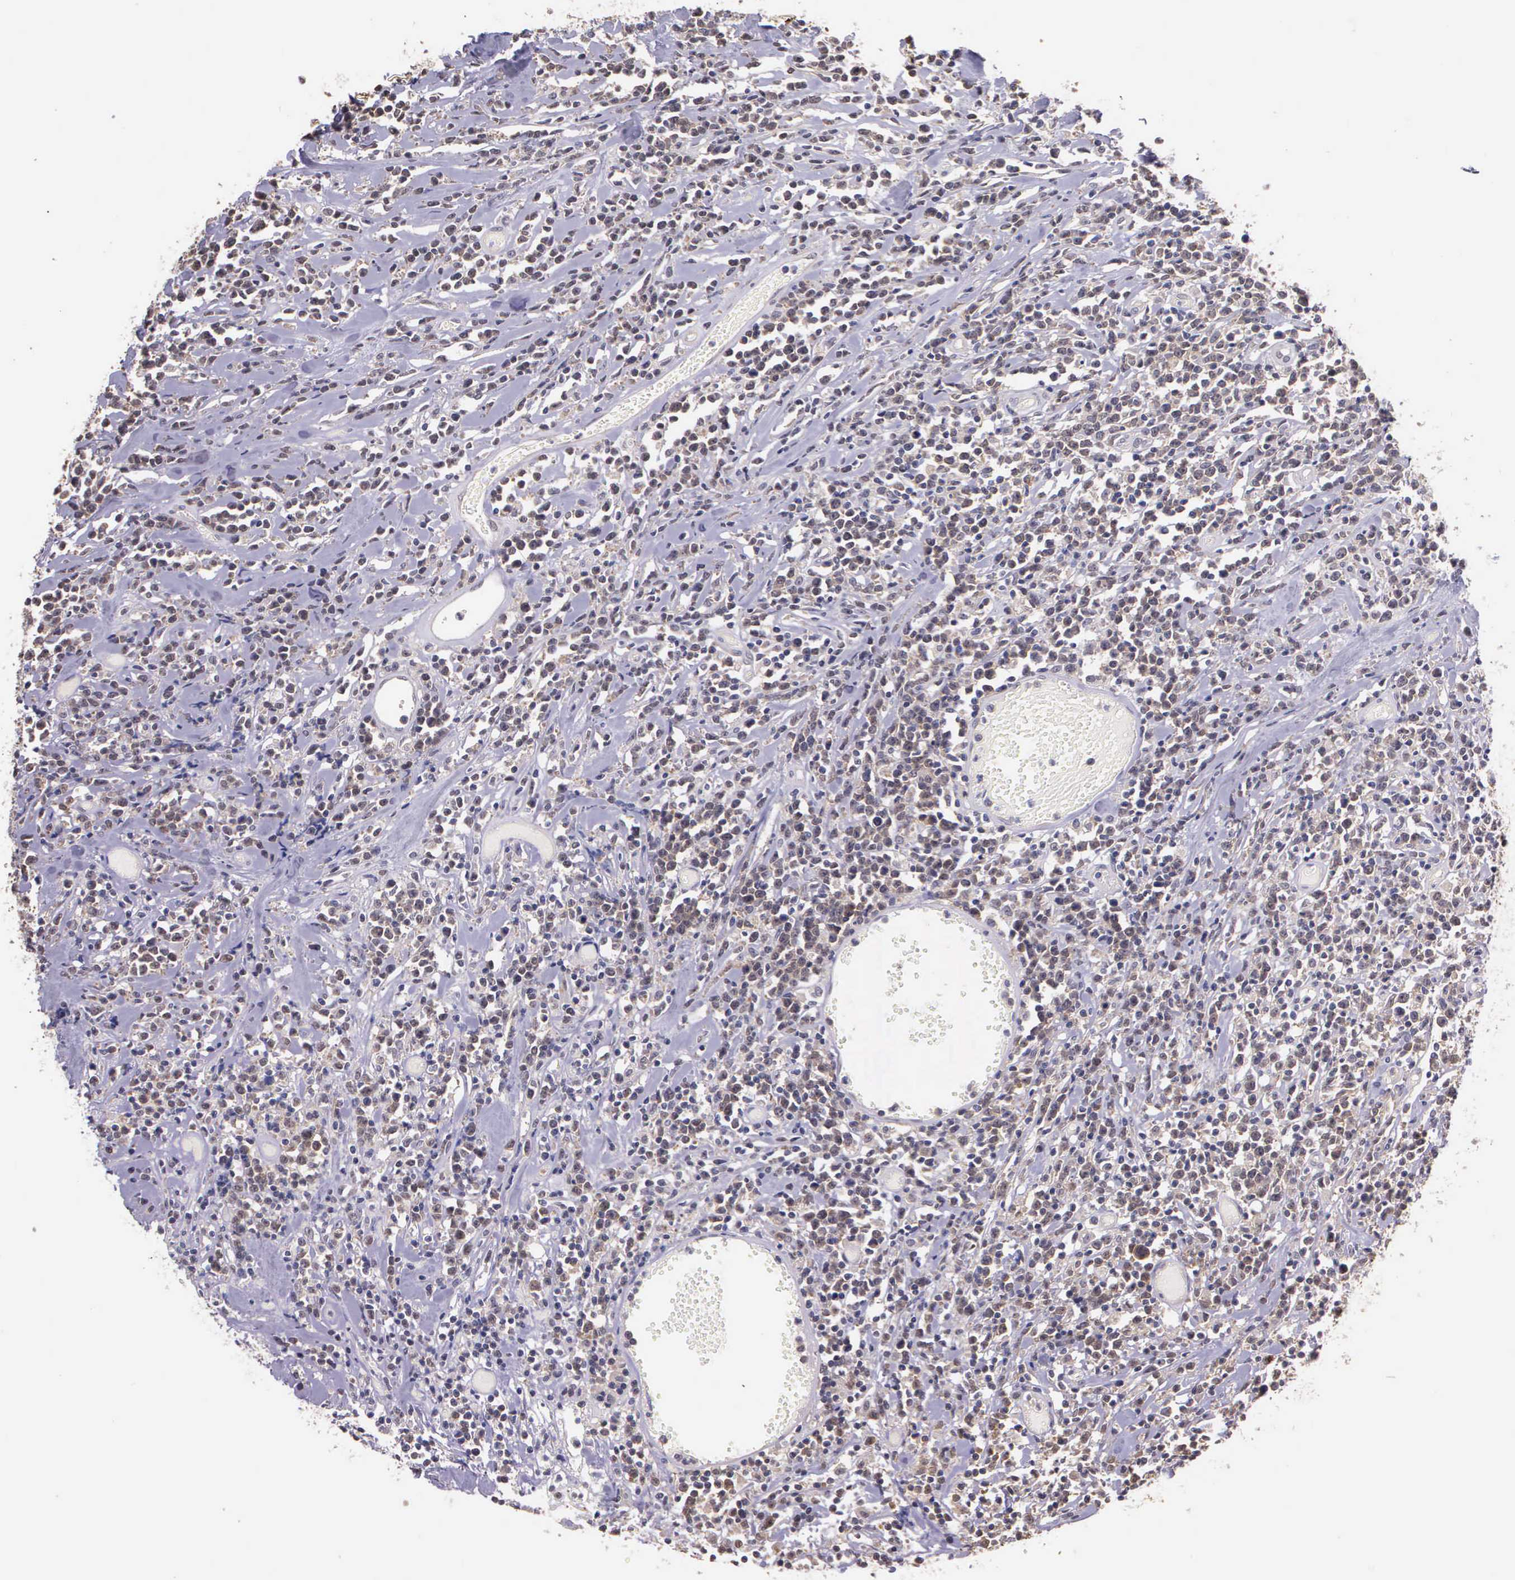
{"staining": {"intensity": "negative", "quantity": "none", "location": "none"}, "tissue": "lymphoma", "cell_type": "Tumor cells", "image_type": "cancer", "snomed": [{"axis": "morphology", "description": "Malignant lymphoma, non-Hodgkin's type, High grade"}, {"axis": "topography", "description": "Colon"}], "caption": "Image shows no protein staining in tumor cells of high-grade malignant lymphoma, non-Hodgkin's type tissue. (DAB (3,3'-diaminobenzidine) immunohistochemistry, high magnification).", "gene": "IGBP1", "patient": {"sex": "male", "age": 82}}